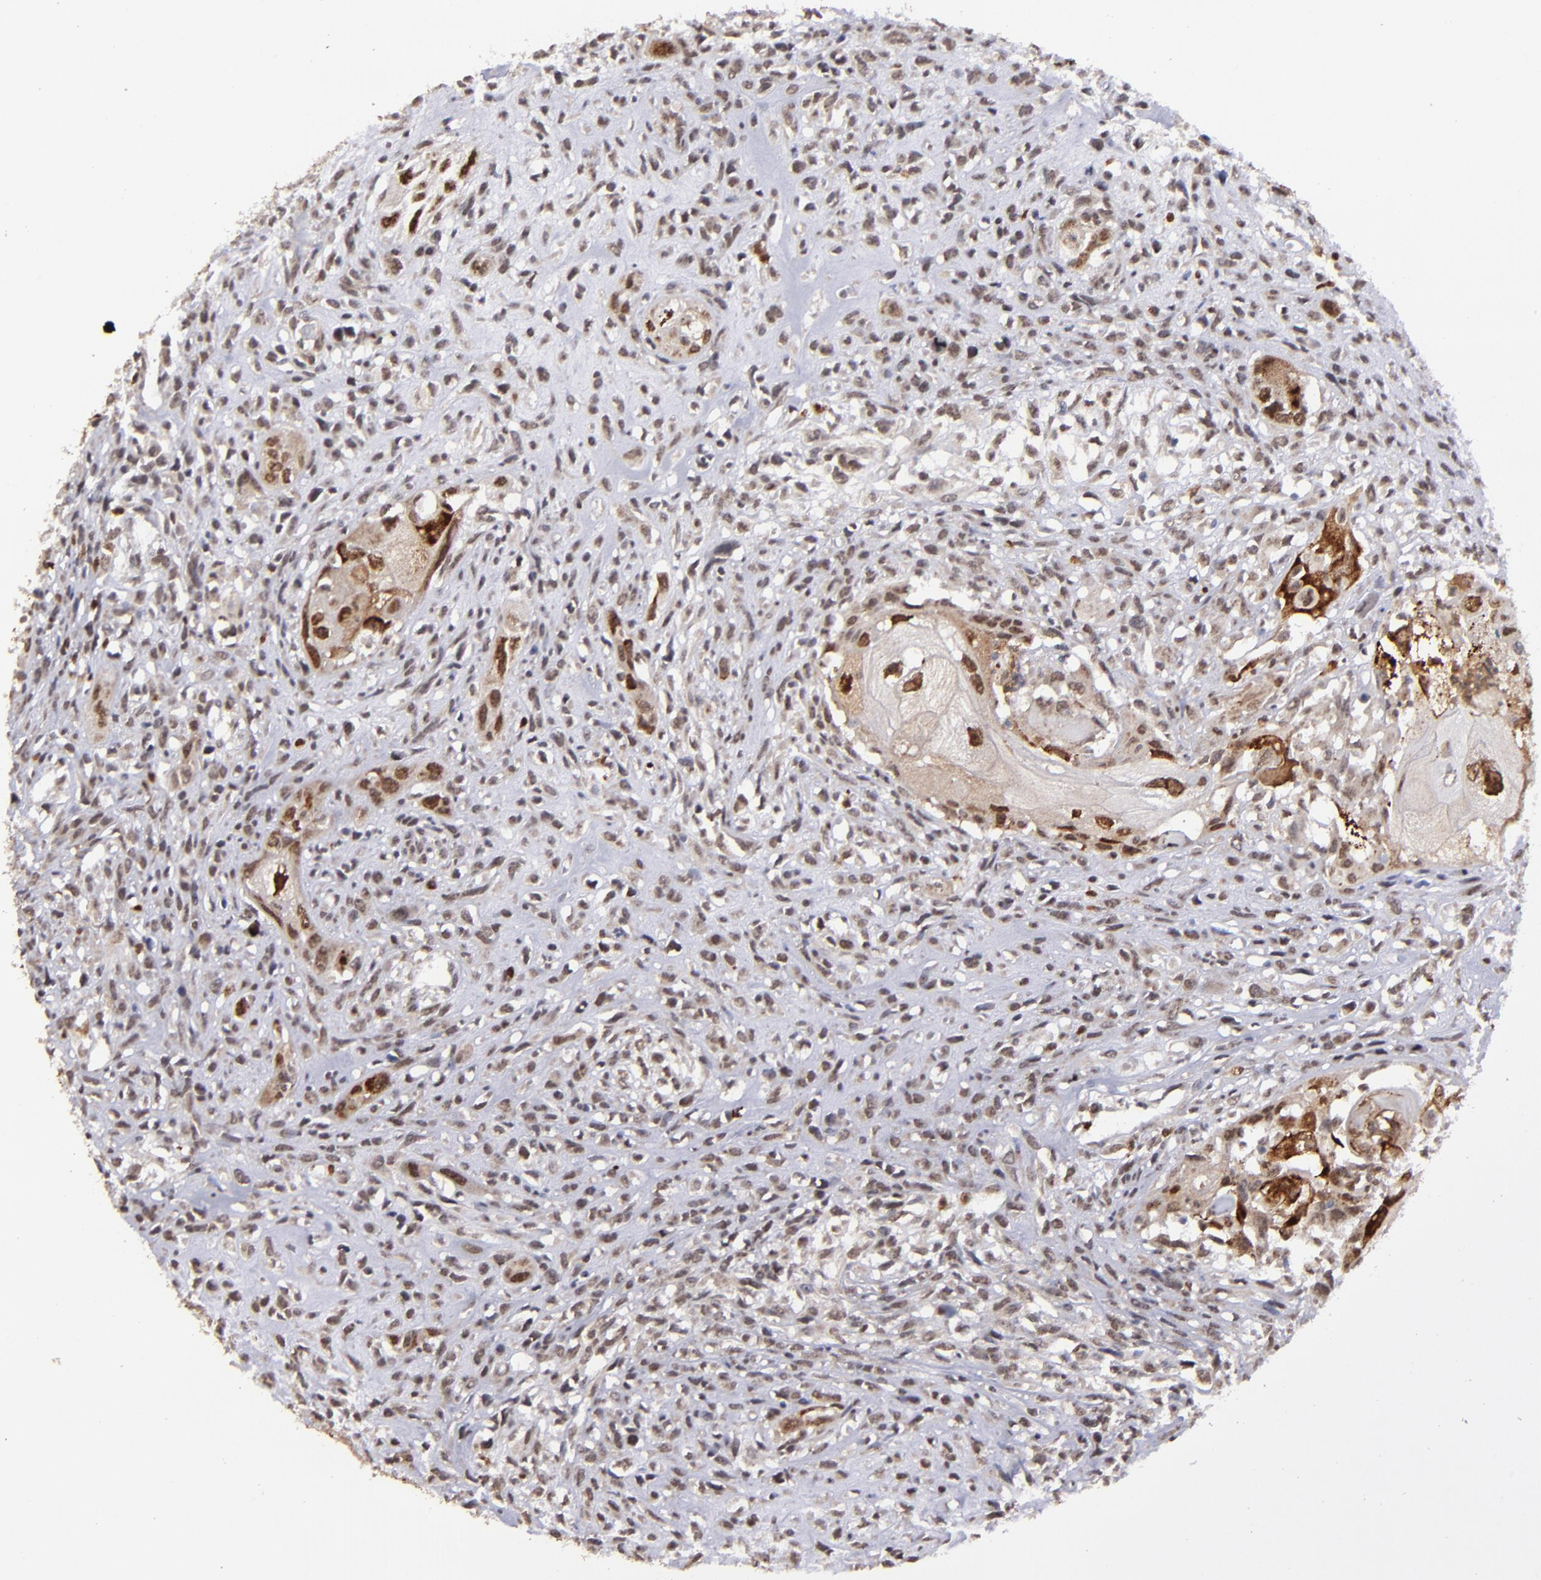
{"staining": {"intensity": "moderate", "quantity": "25%-75%", "location": "cytoplasmic/membranous,nuclear"}, "tissue": "head and neck cancer", "cell_type": "Tumor cells", "image_type": "cancer", "snomed": [{"axis": "morphology", "description": "Neoplasm, malignant, NOS"}, {"axis": "topography", "description": "Salivary gland"}, {"axis": "topography", "description": "Head-Neck"}], "caption": "Immunohistochemical staining of human head and neck malignant neoplasm exhibits medium levels of moderate cytoplasmic/membranous and nuclear positivity in about 25%-75% of tumor cells.", "gene": "RREB1", "patient": {"sex": "male", "age": 43}}